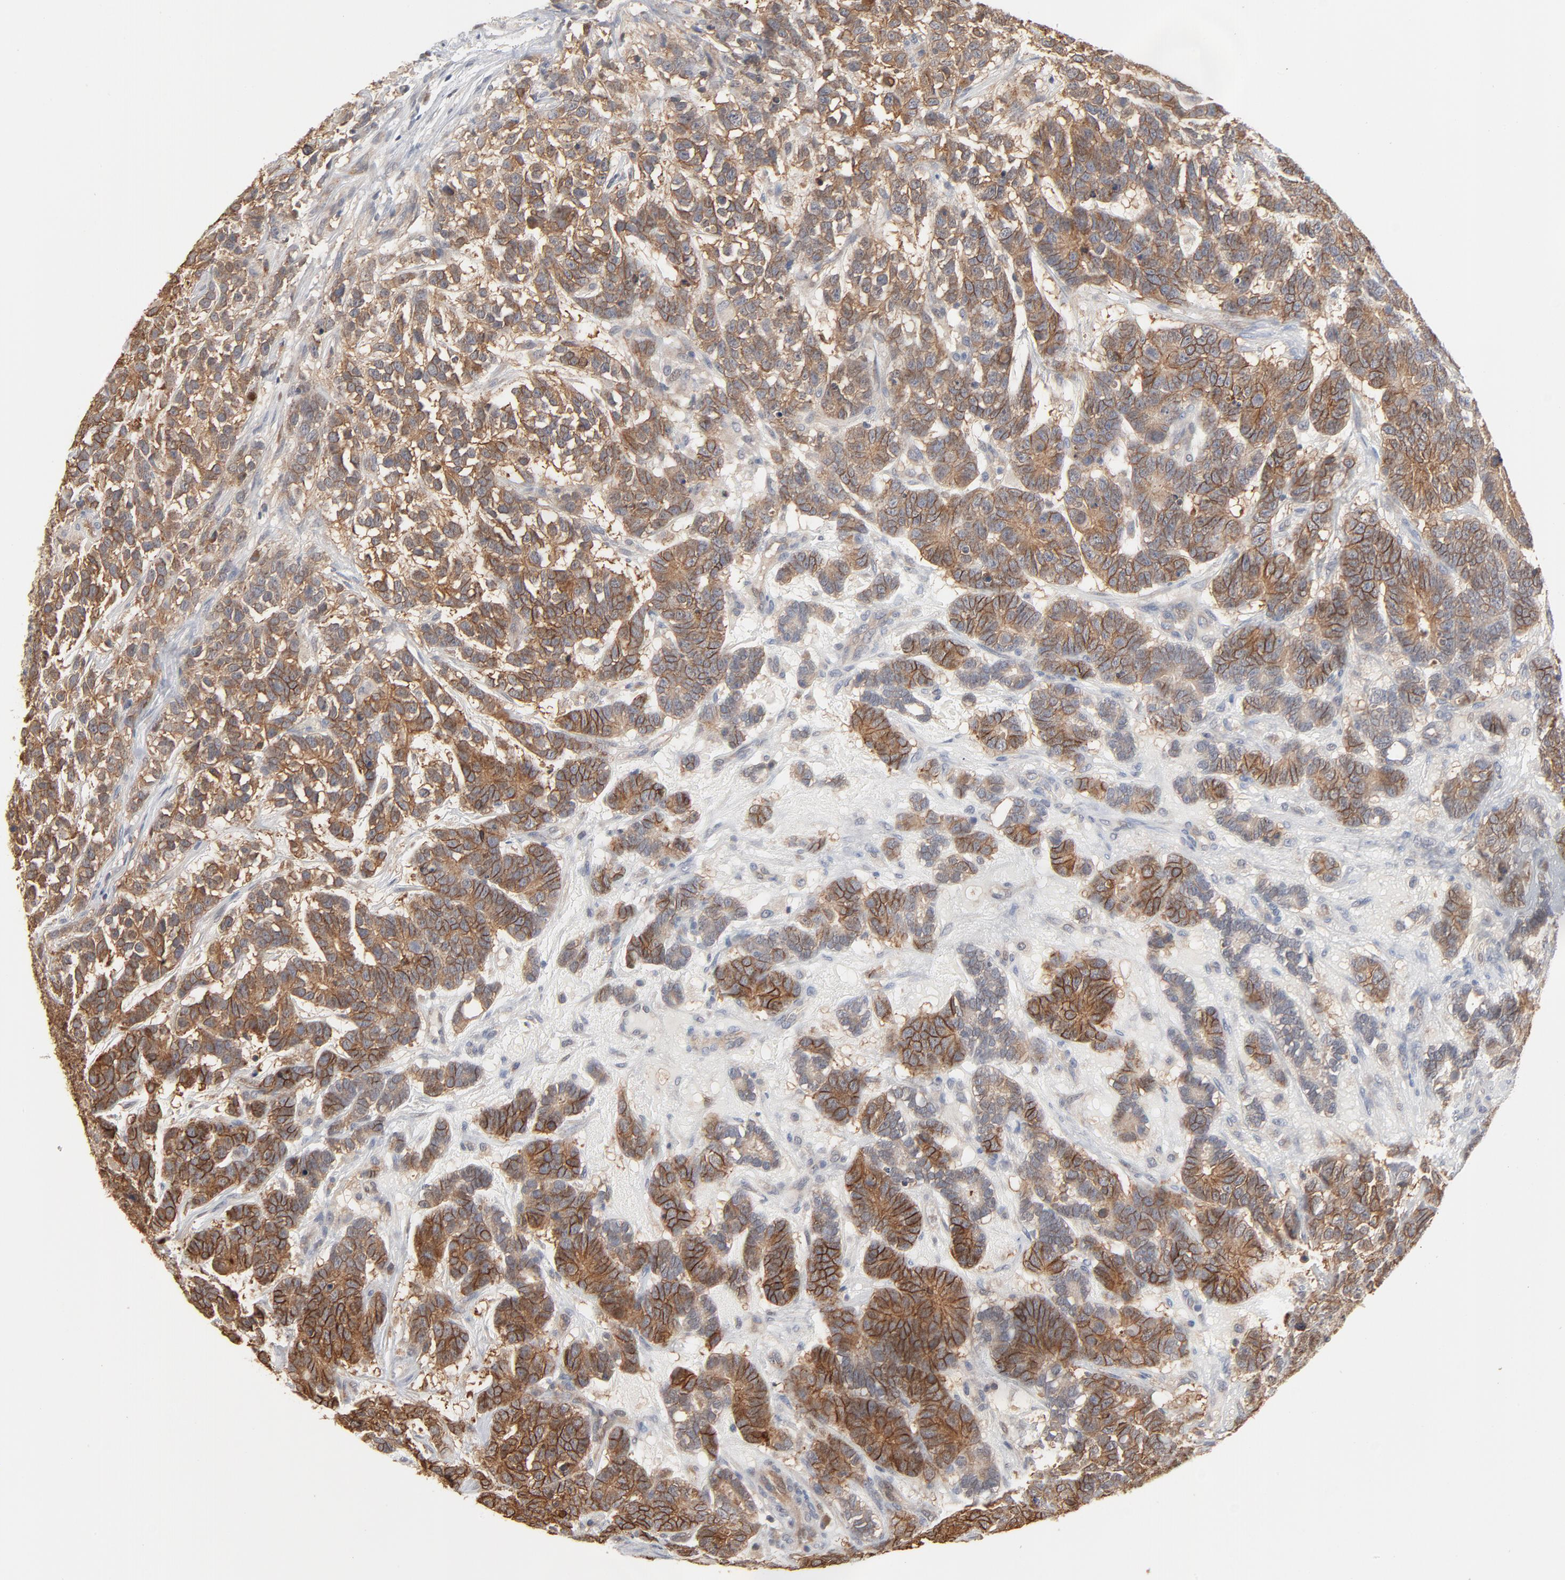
{"staining": {"intensity": "moderate", "quantity": ">75%", "location": "cytoplasmic/membranous"}, "tissue": "testis cancer", "cell_type": "Tumor cells", "image_type": "cancer", "snomed": [{"axis": "morphology", "description": "Carcinoma, Embryonal, NOS"}, {"axis": "topography", "description": "Testis"}], "caption": "Testis cancer (embryonal carcinoma) stained with a protein marker exhibits moderate staining in tumor cells.", "gene": "EPCAM", "patient": {"sex": "male", "age": 26}}